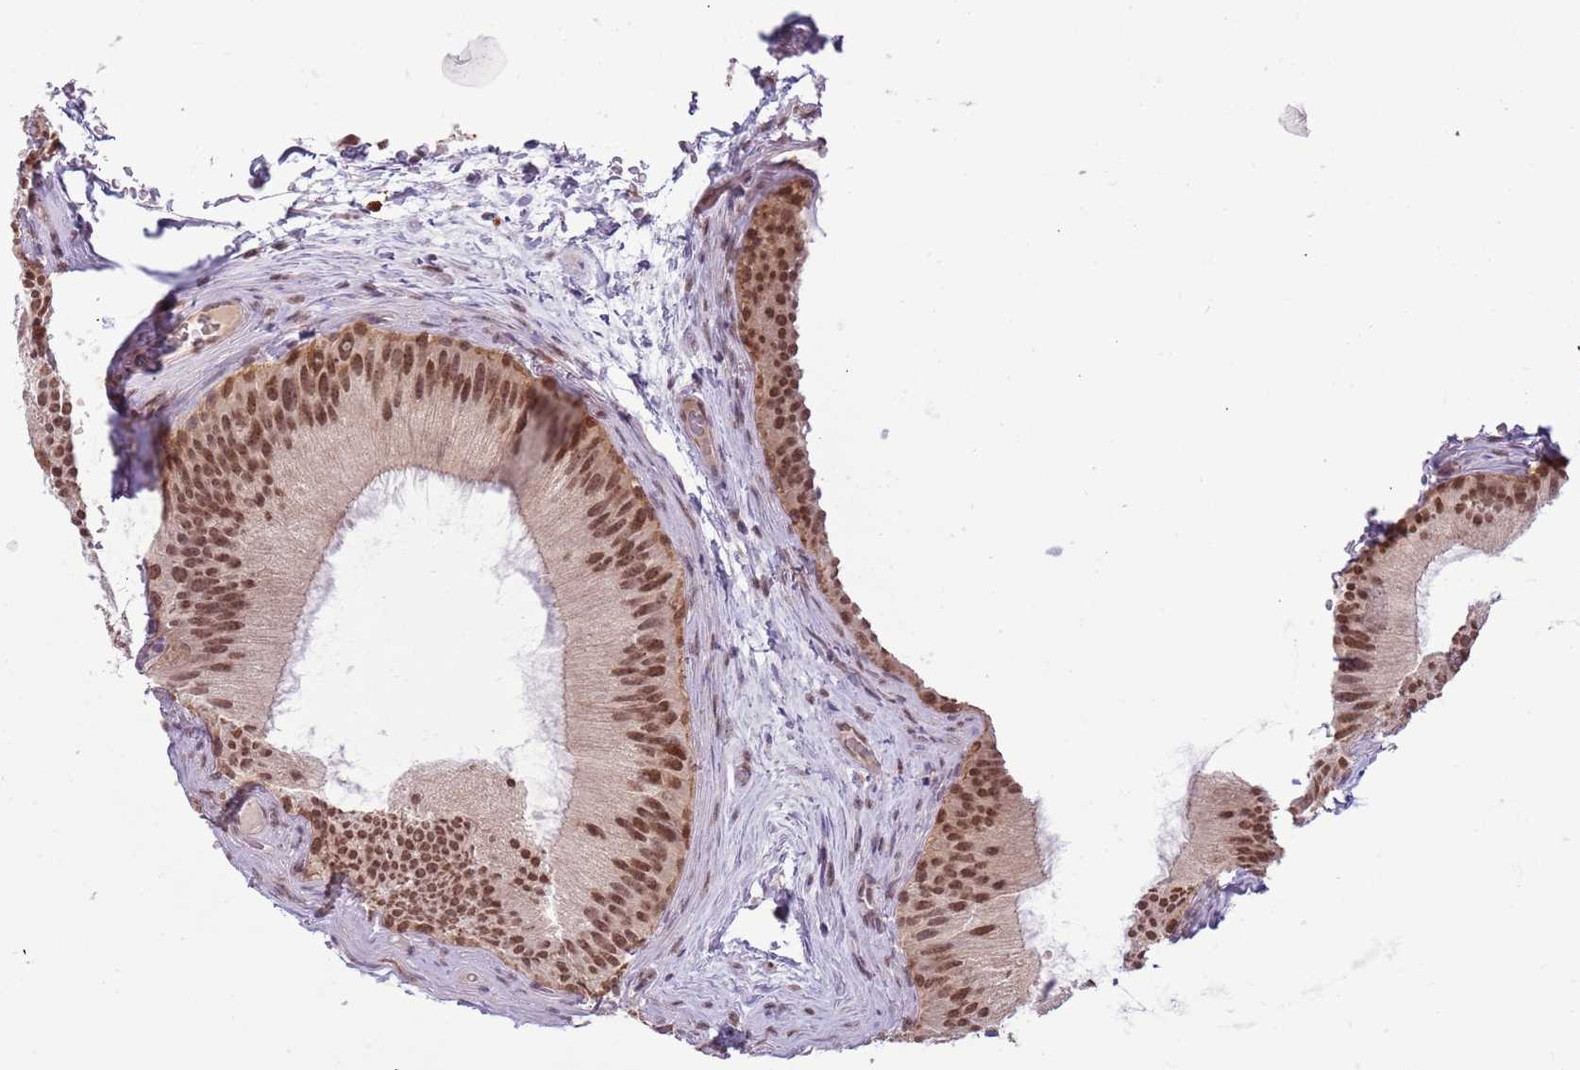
{"staining": {"intensity": "moderate", "quantity": ">75%", "location": "nuclear"}, "tissue": "epididymis", "cell_type": "Glandular cells", "image_type": "normal", "snomed": [{"axis": "morphology", "description": "Normal tissue, NOS"}, {"axis": "topography", "description": "Epididymis"}], "caption": "Unremarkable epididymis was stained to show a protein in brown. There is medium levels of moderate nuclear positivity in approximately >75% of glandular cells.", "gene": "FAM120AOS", "patient": {"sex": "male", "age": 45}}